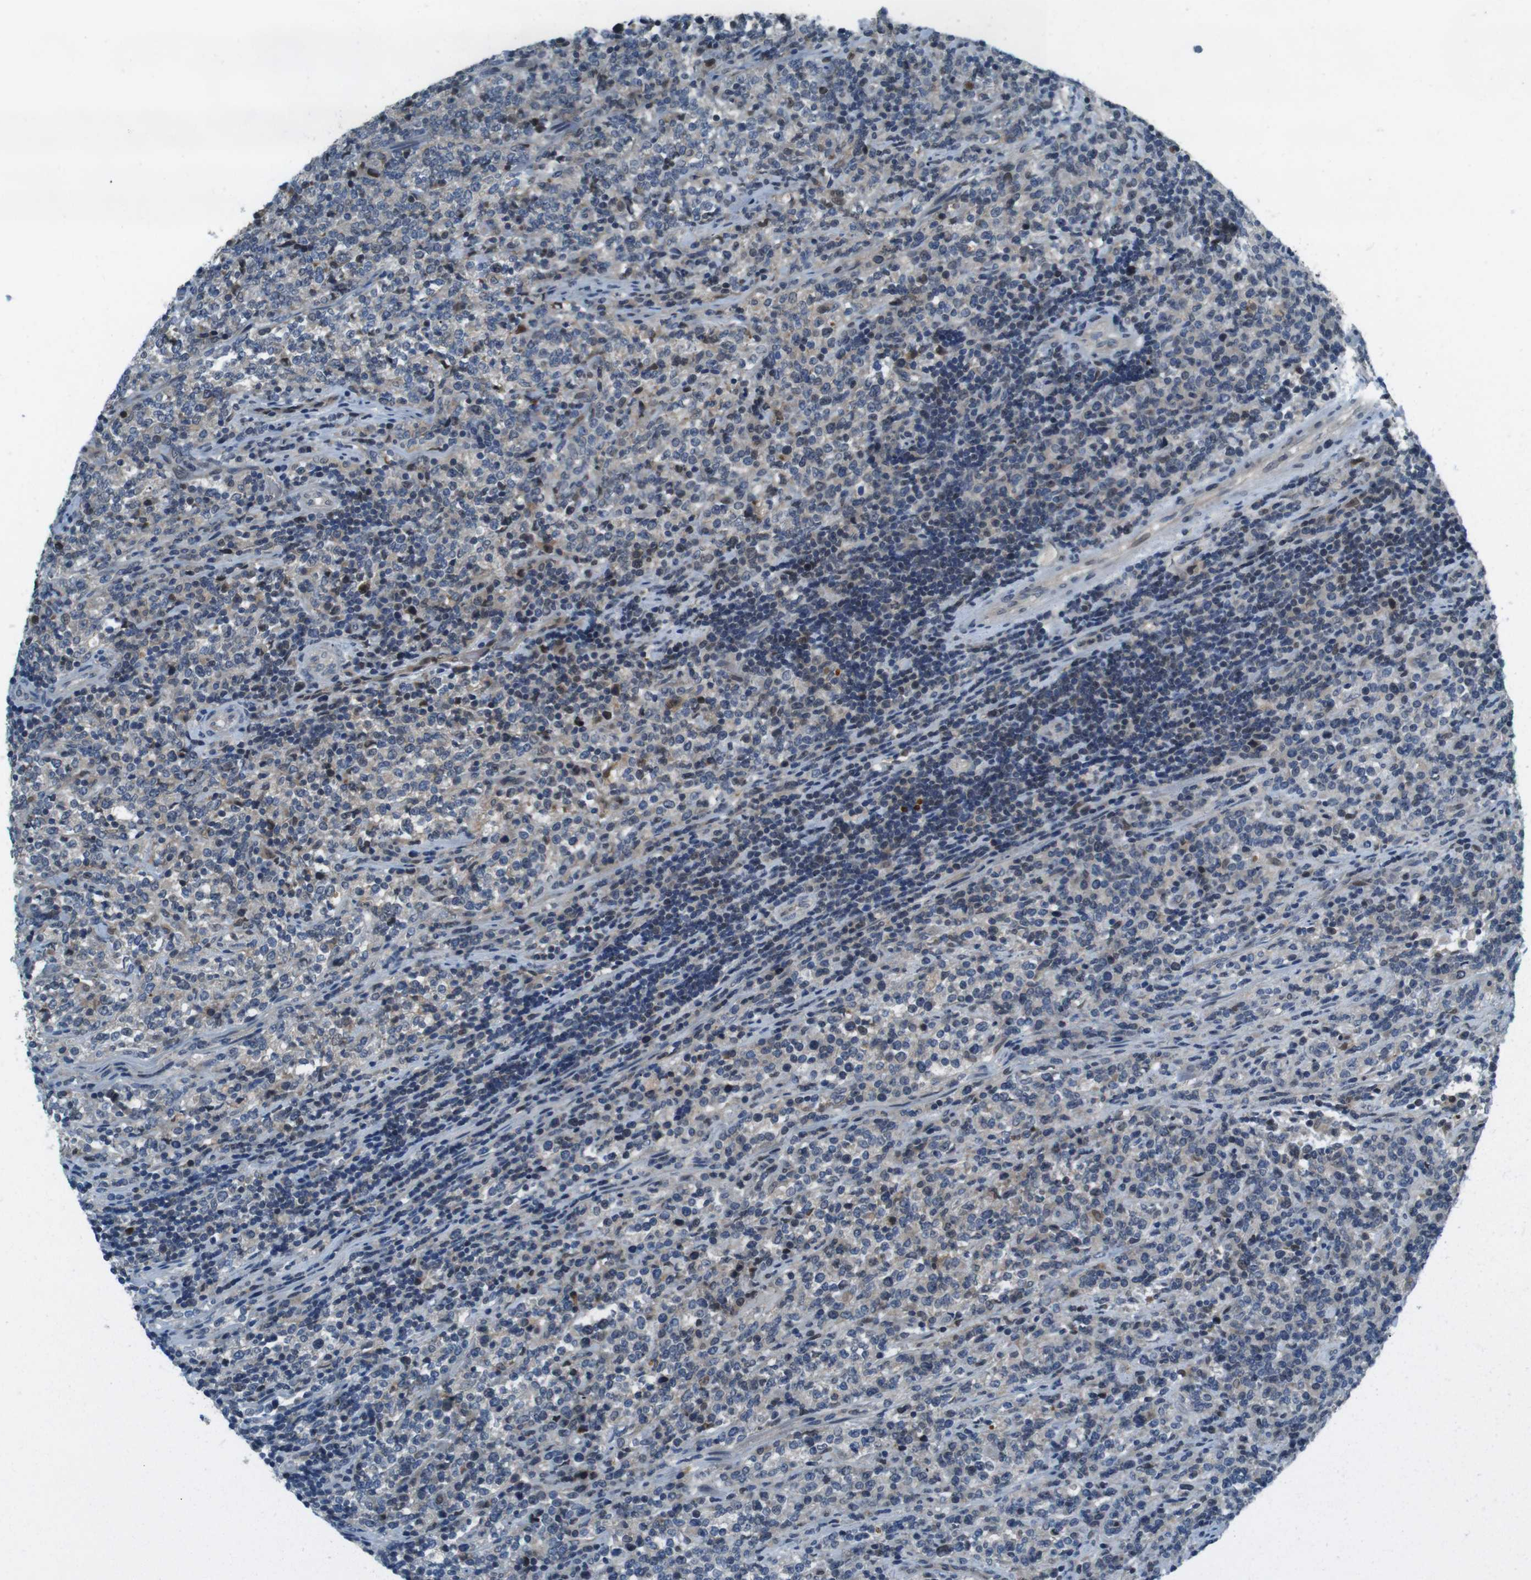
{"staining": {"intensity": "weak", "quantity": "<25%", "location": "cytoplasmic/membranous"}, "tissue": "lymphoma", "cell_type": "Tumor cells", "image_type": "cancer", "snomed": [{"axis": "morphology", "description": "Malignant lymphoma, non-Hodgkin's type, High grade"}, {"axis": "topography", "description": "Soft tissue"}], "caption": "A histopathology image of lymphoma stained for a protein demonstrates no brown staining in tumor cells. Nuclei are stained in blue.", "gene": "LRP5", "patient": {"sex": "male", "age": 18}}